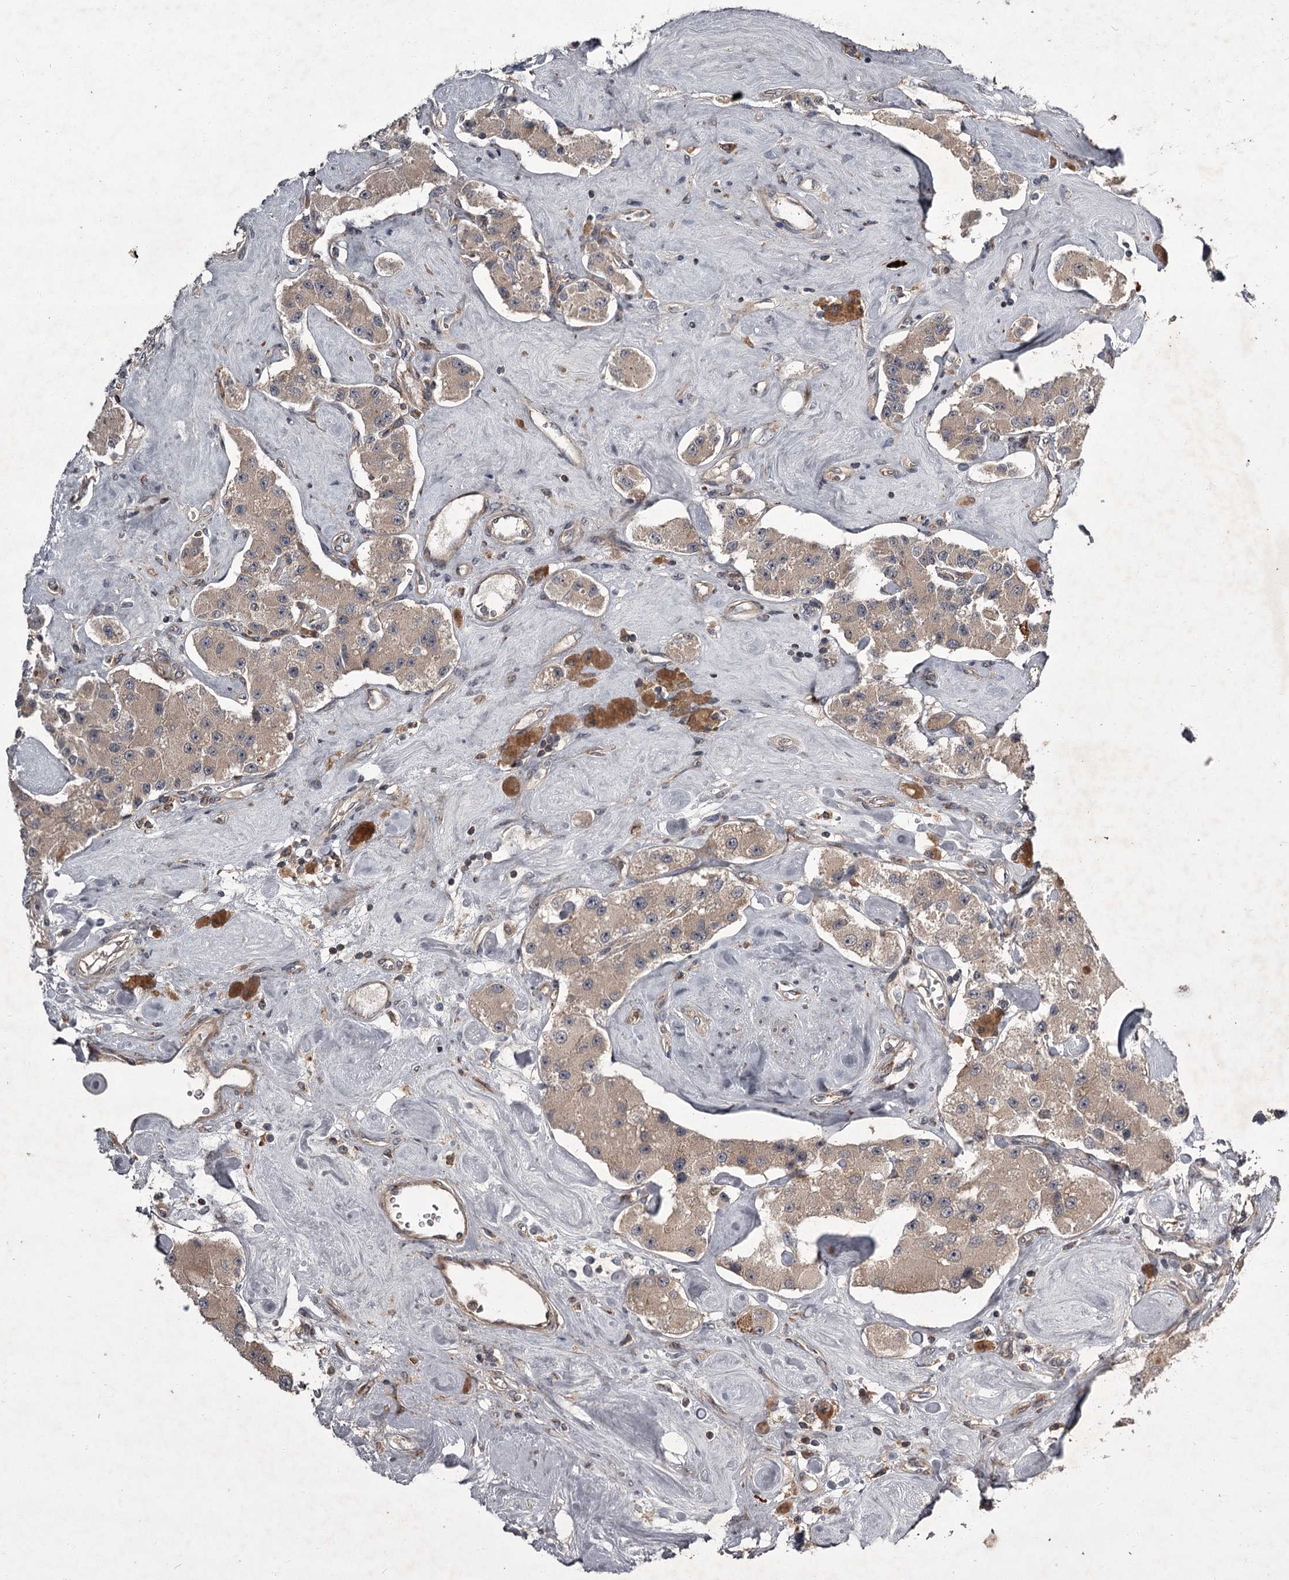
{"staining": {"intensity": "weak", "quantity": ">75%", "location": "cytoplasmic/membranous"}, "tissue": "carcinoid", "cell_type": "Tumor cells", "image_type": "cancer", "snomed": [{"axis": "morphology", "description": "Carcinoid, malignant, NOS"}, {"axis": "topography", "description": "Pancreas"}], "caption": "A histopathology image of carcinoid (malignant) stained for a protein exhibits weak cytoplasmic/membranous brown staining in tumor cells. (Stains: DAB in brown, nuclei in blue, Microscopy: brightfield microscopy at high magnification).", "gene": "UNC93B1", "patient": {"sex": "male", "age": 41}}